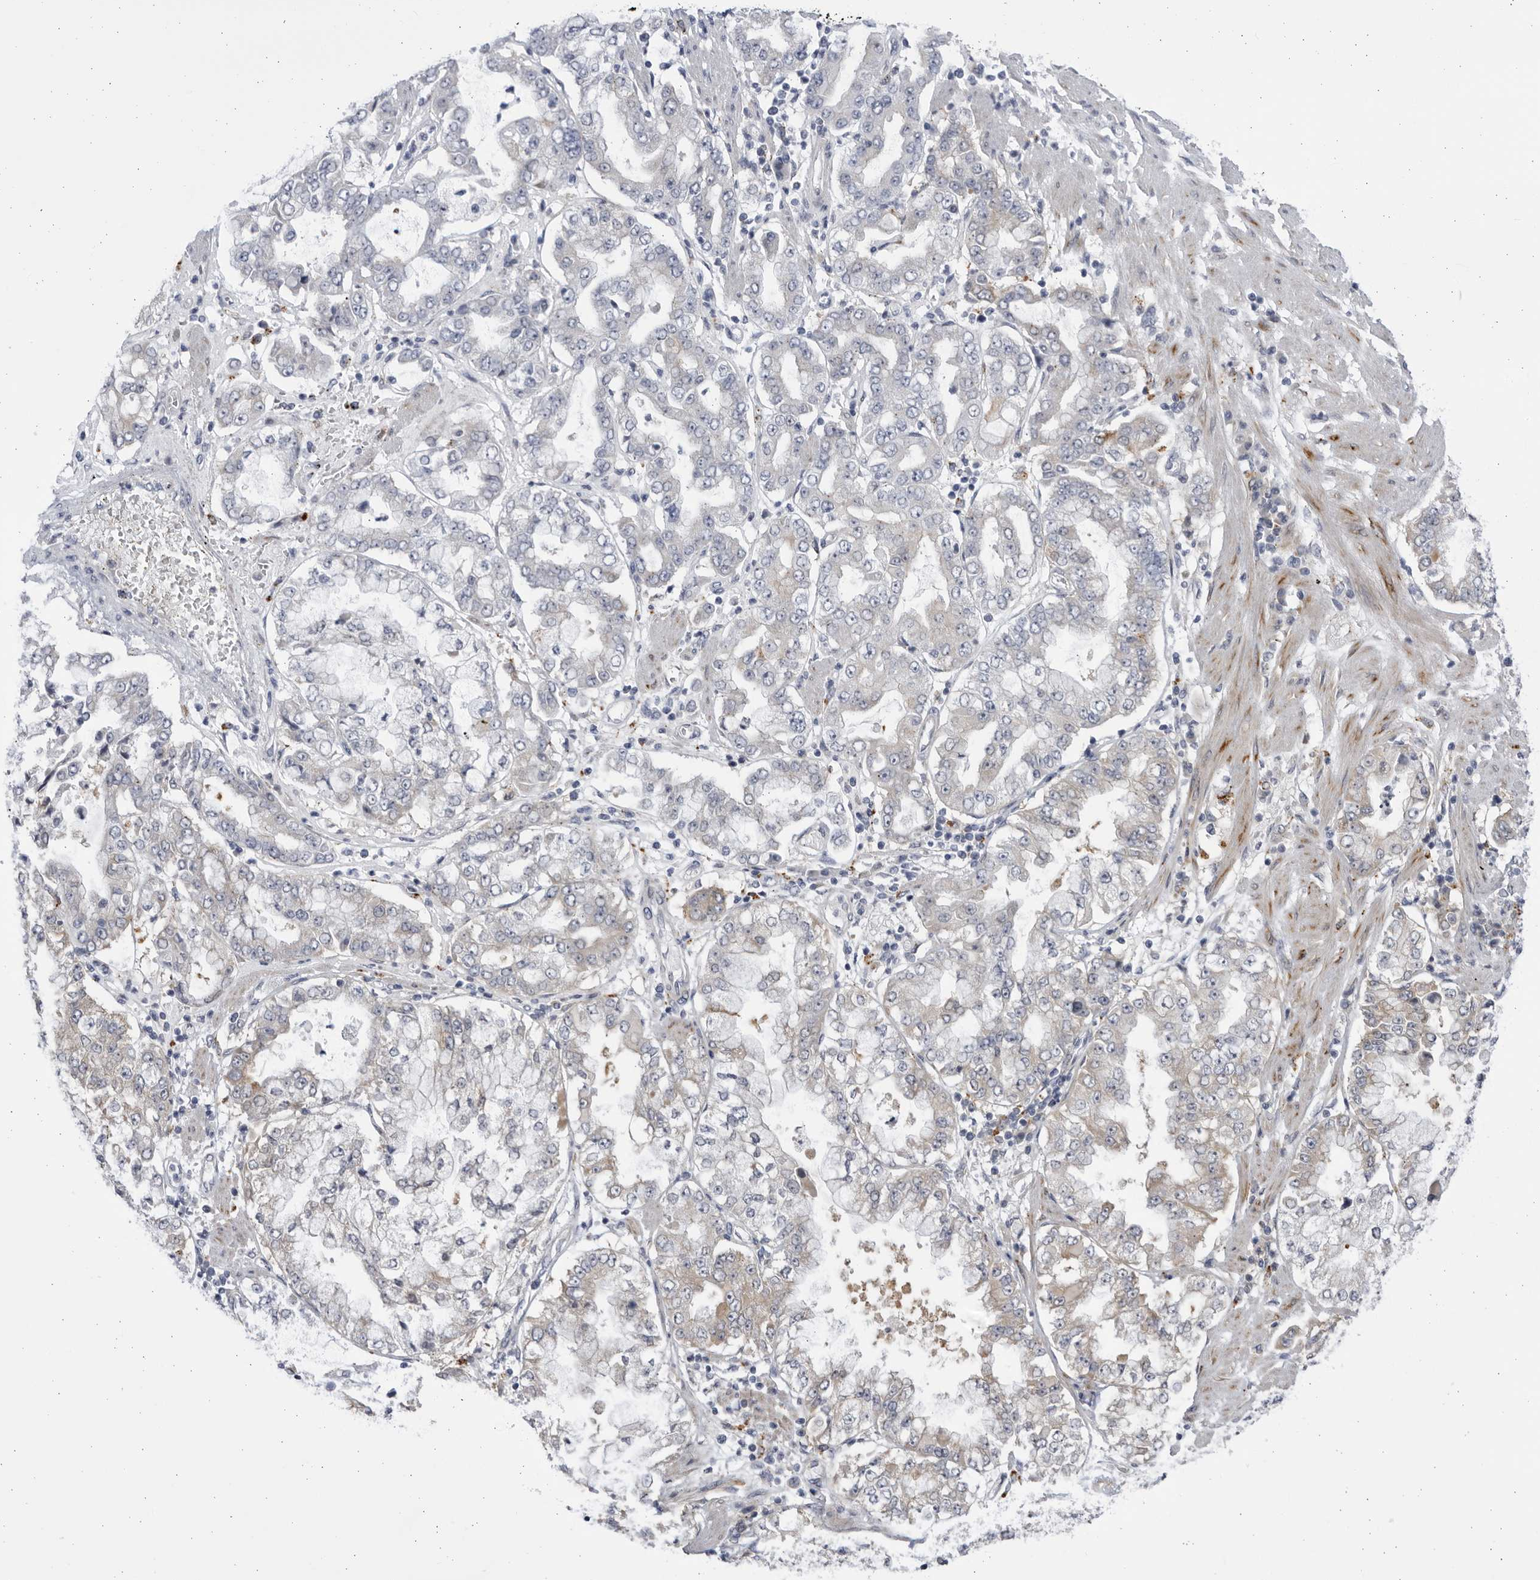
{"staining": {"intensity": "negative", "quantity": "none", "location": "none"}, "tissue": "stomach cancer", "cell_type": "Tumor cells", "image_type": "cancer", "snomed": [{"axis": "morphology", "description": "Adenocarcinoma, NOS"}, {"axis": "topography", "description": "Stomach"}], "caption": "Stomach cancer (adenocarcinoma) was stained to show a protein in brown. There is no significant positivity in tumor cells. Nuclei are stained in blue.", "gene": "CCDC181", "patient": {"sex": "male", "age": 76}}